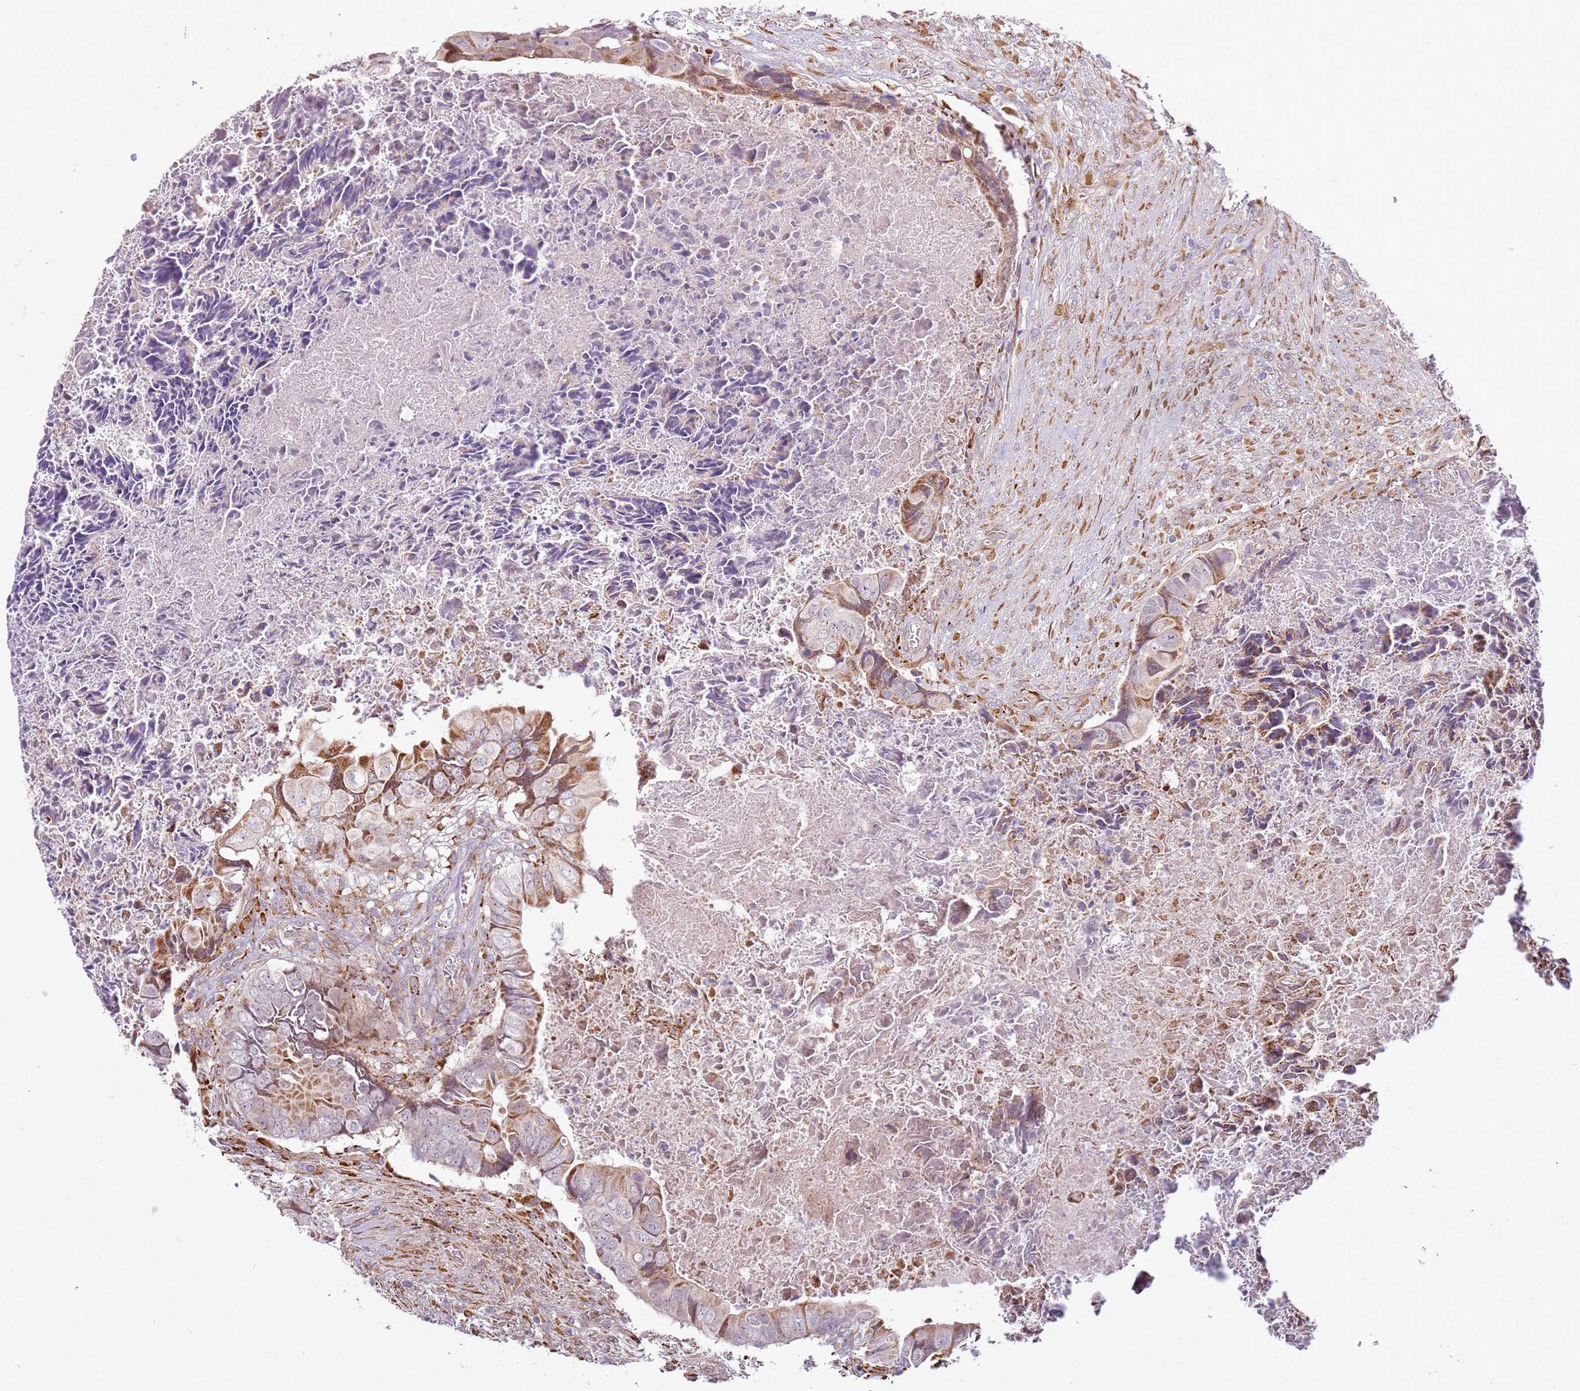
{"staining": {"intensity": "moderate", "quantity": "25%-75%", "location": "cytoplasmic/membranous"}, "tissue": "colorectal cancer", "cell_type": "Tumor cells", "image_type": "cancer", "snomed": [{"axis": "morphology", "description": "Adenocarcinoma, NOS"}, {"axis": "topography", "description": "Rectum"}], "caption": "Immunohistochemical staining of adenocarcinoma (colorectal) exhibits medium levels of moderate cytoplasmic/membranous staining in about 25%-75% of tumor cells.", "gene": "GRAP", "patient": {"sex": "female", "age": 78}}